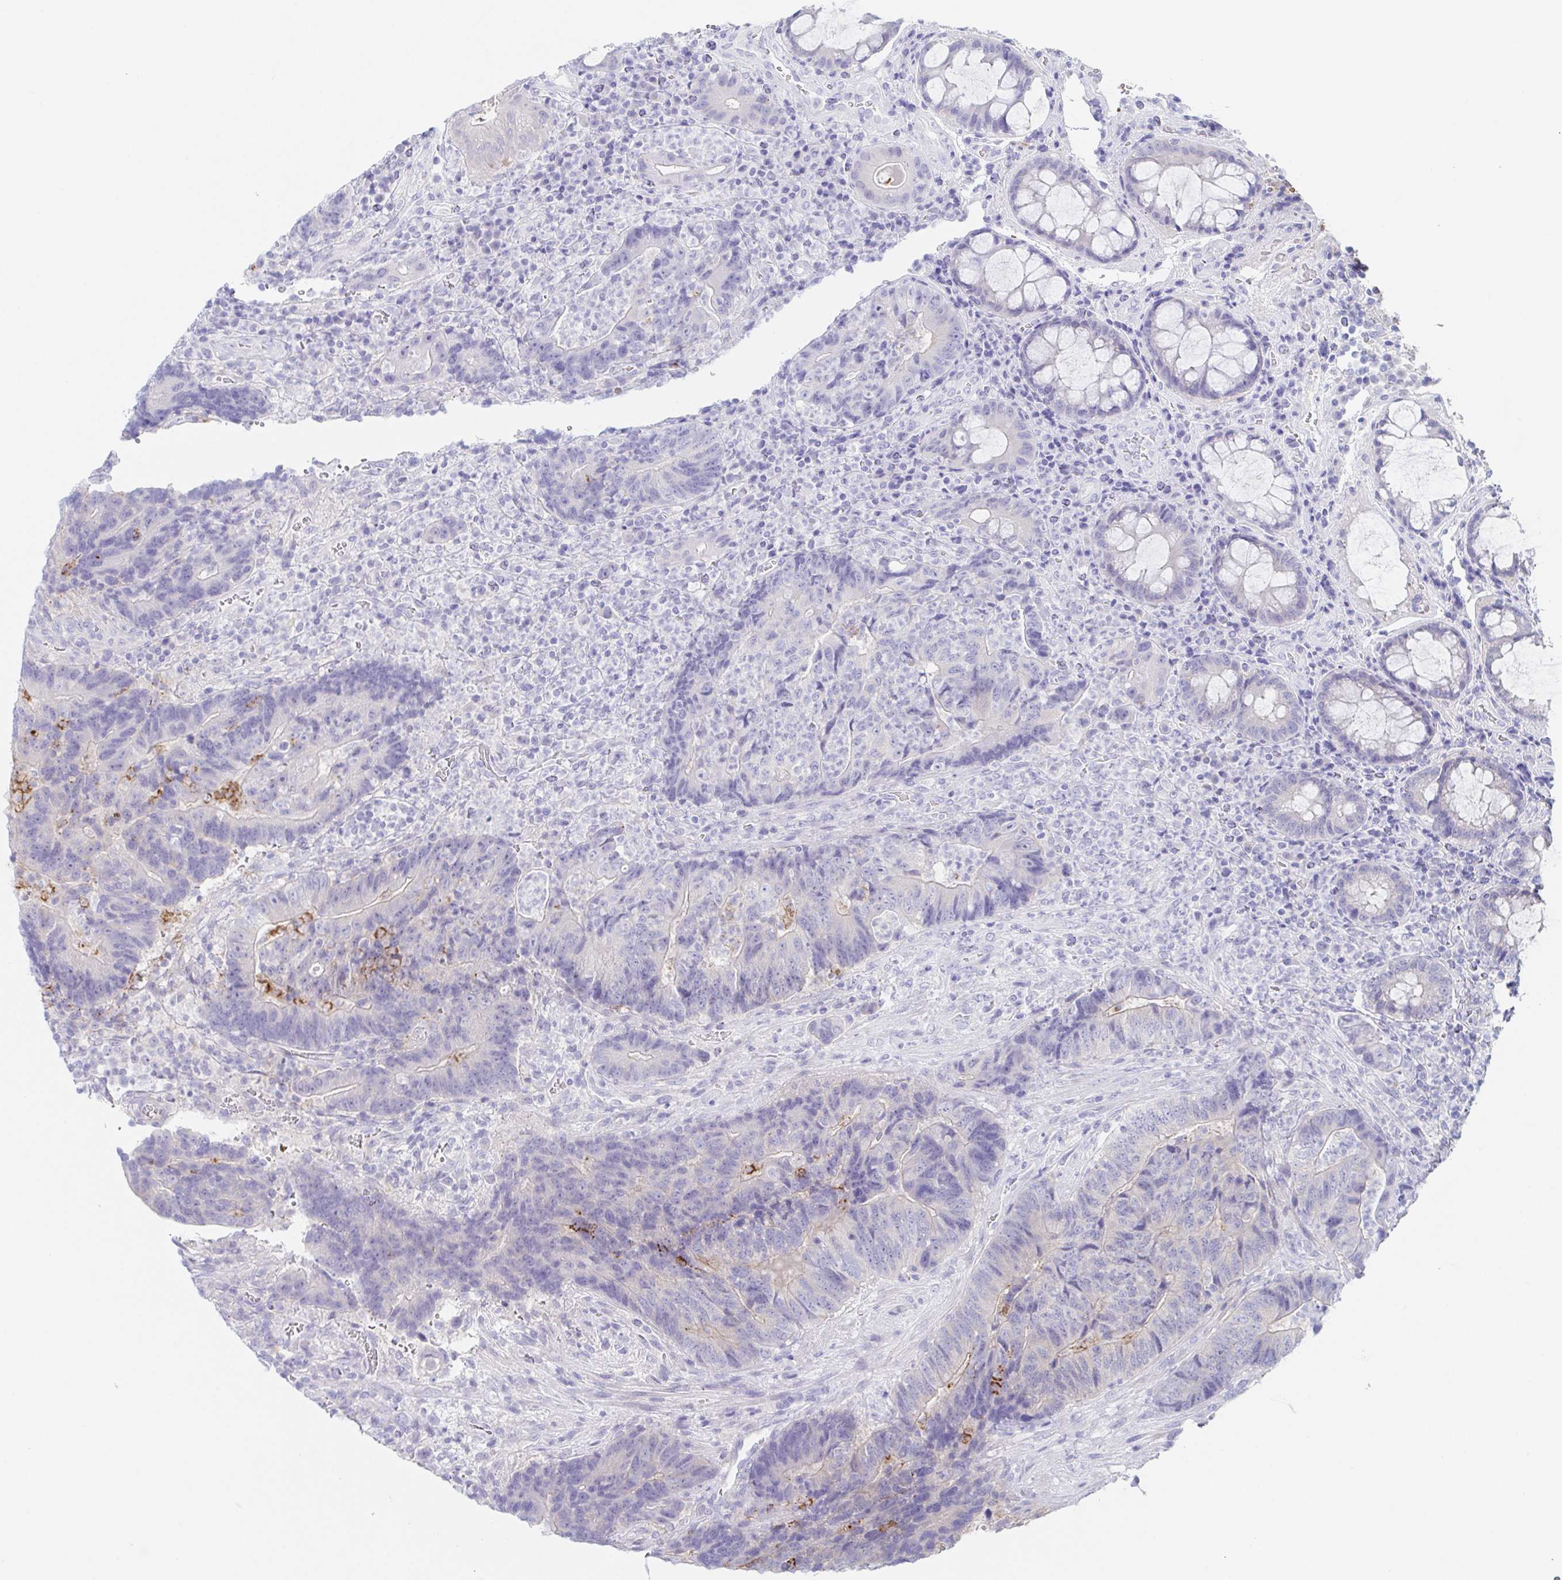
{"staining": {"intensity": "negative", "quantity": "none", "location": "none"}, "tissue": "colorectal cancer", "cell_type": "Tumor cells", "image_type": "cancer", "snomed": [{"axis": "morphology", "description": "Normal tissue, NOS"}, {"axis": "morphology", "description": "Adenocarcinoma, NOS"}, {"axis": "topography", "description": "Colon"}], "caption": "High magnification brightfield microscopy of colorectal cancer stained with DAB (3,3'-diaminobenzidine) (brown) and counterstained with hematoxylin (blue): tumor cells show no significant positivity.", "gene": "HTR2A", "patient": {"sex": "female", "age": 48}}